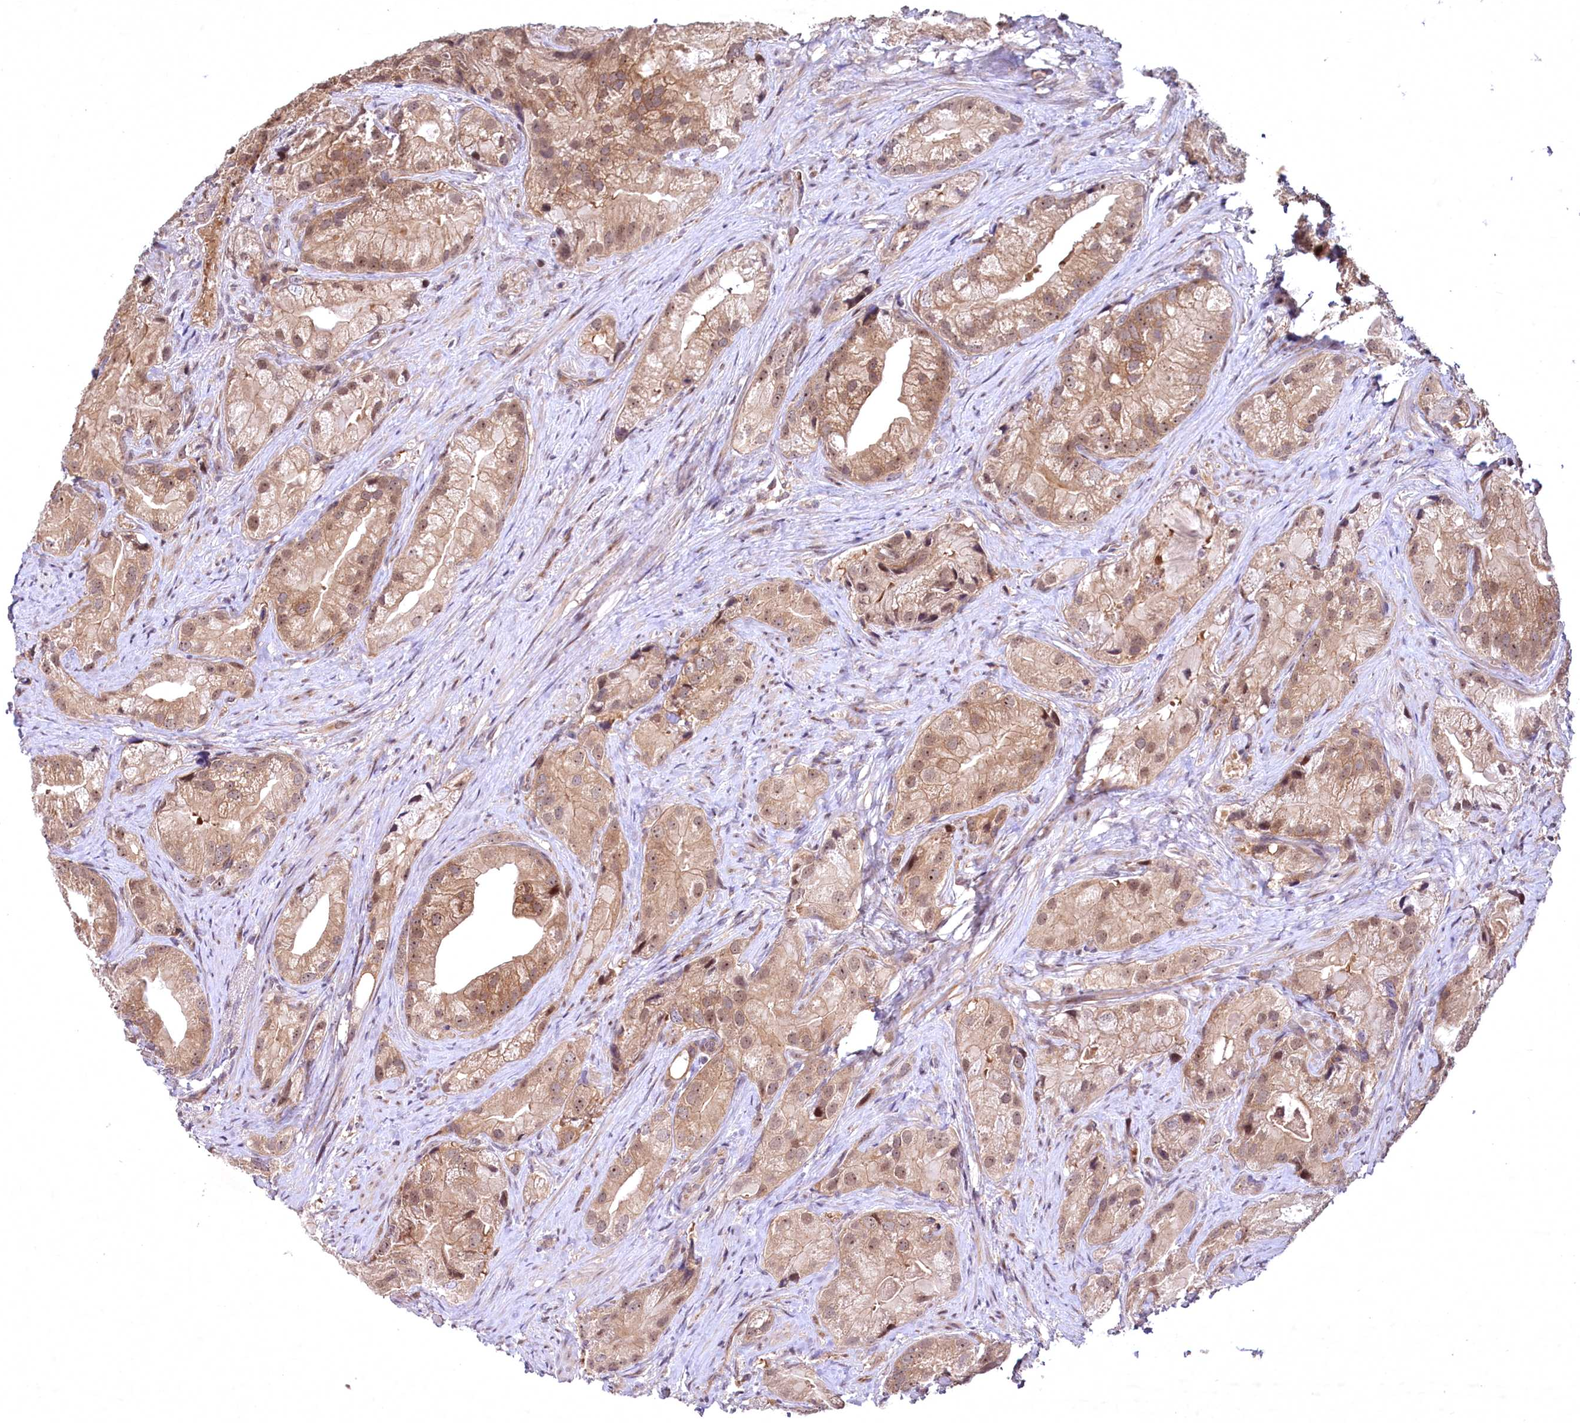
{"staining": {"intensity": "moderate", "quantity": ">75%", "location": "cytoplasmic/membranous"}, "tissue": "prostate cancer", "cell_type": "Tumor cells", "image_type": "cancer", "snomed": [{"axis": "morphology", "description": "Adenocarcinoma, Low grade"}, {"axis": "topography", "description": "Prostate"}], "caption": "IHC image of human prostate cancer (low-grade adenocarcinoma) stained for a protein (brown), which shows medium levels of moderate cytoplasmic/membranous positivity in approximately >75% of tumor cells.", "gene": "N4BP2L1", "patient": {"sex": "male", "age": 71}}